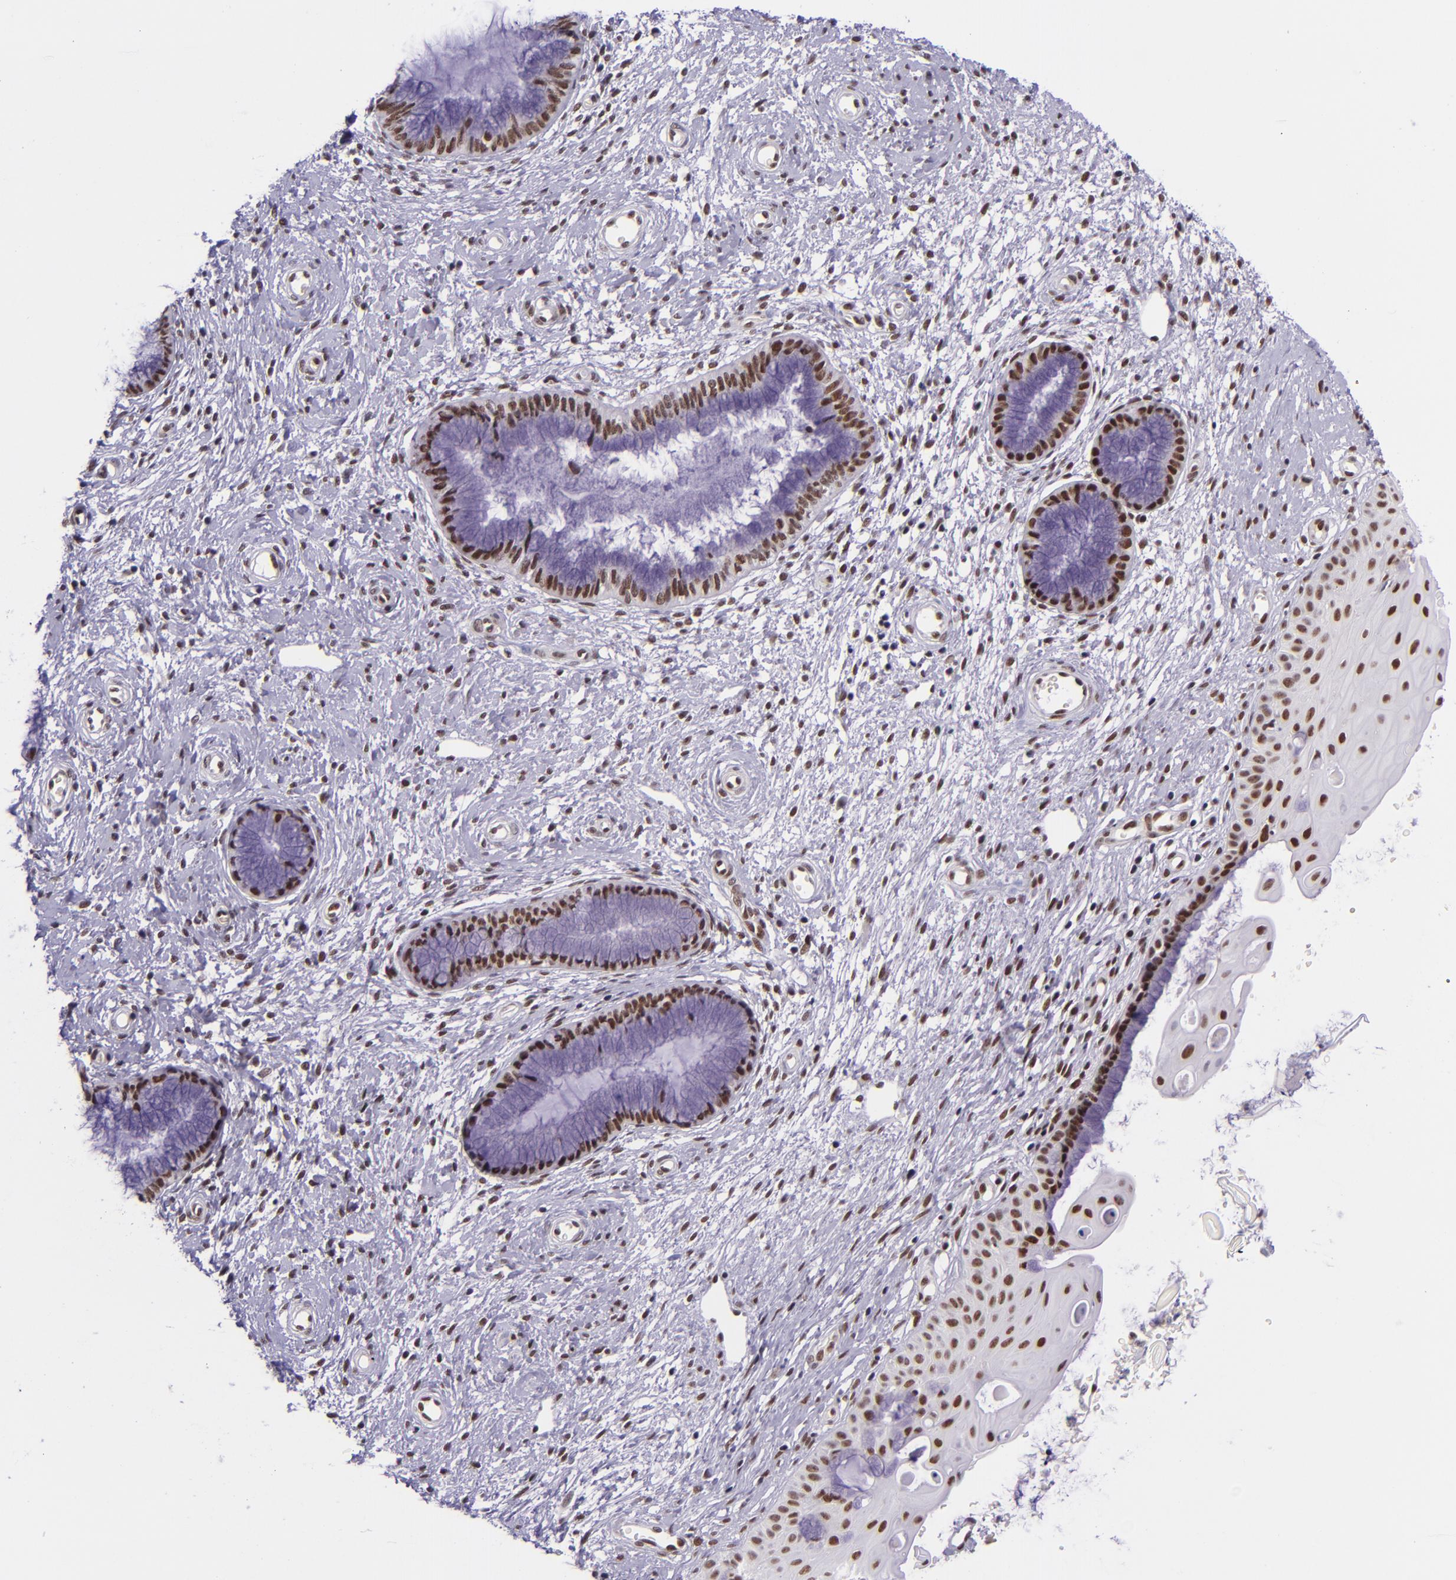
{"staining": {"intensity": "moderate", "quantity": ">75%", "location": "nuclear"}, "tissue": "cervix", "cell_type": "Glandular cells", "image_type": "normal", "snomed": [{"axis": "morphology", "description": "Normal tissue, NOS"}, {"axis": "topography", "description": "Cervix"}], "caption": "An image of cervix stained for a protein shows moderate nuclear brown staining in glandular cells. The protein of interest is shown in brown color, while the nuclei are stained blue.", "gene": "GPKOW", "patient": {"sex": "female", "age": 55}}